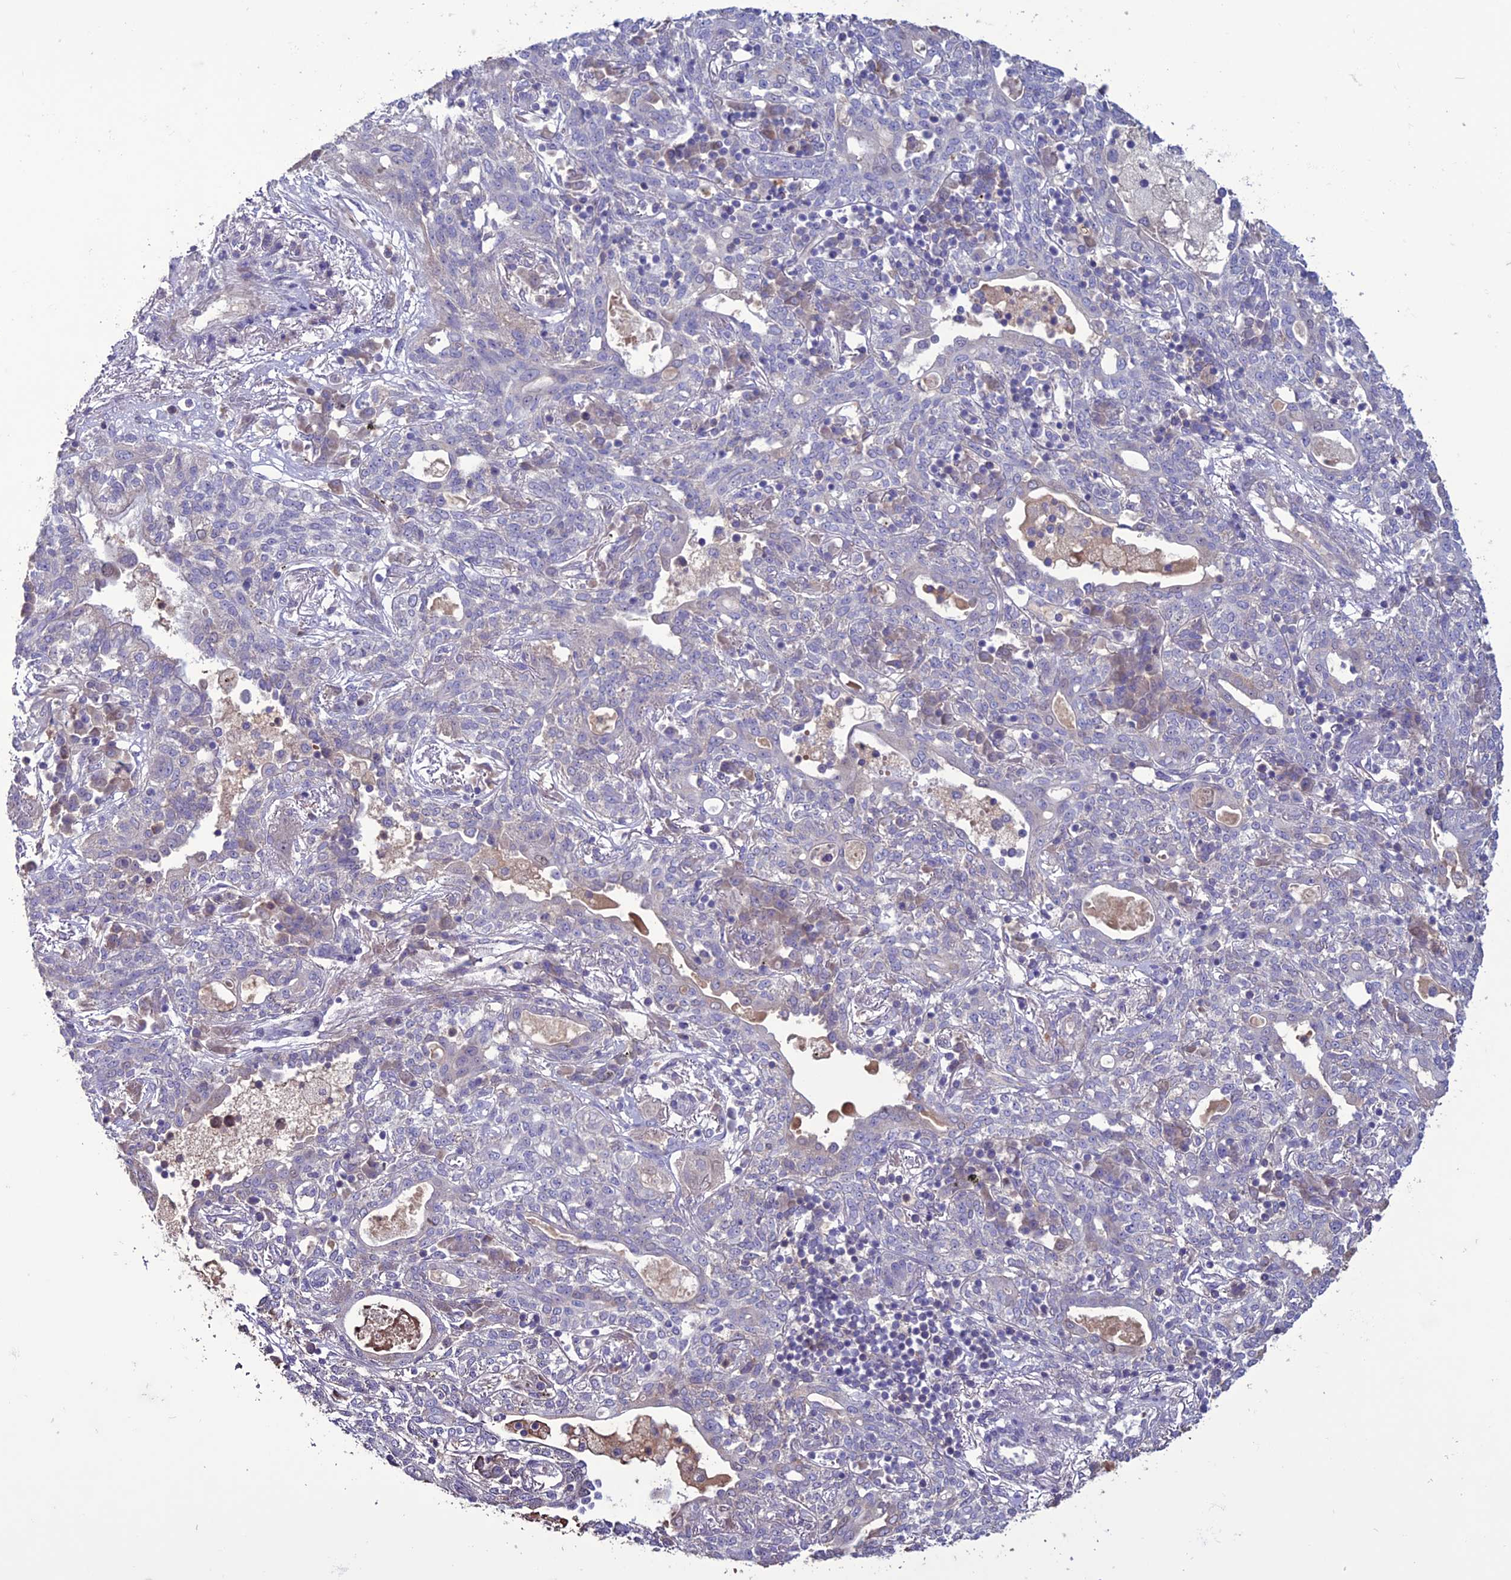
{"staining": {"intensity": "negative", "quantity": "none", "location": "none"}, "tissue": "lung cancer", "cell_type": "Tumor cells", "image_type": "cancer", "snomed": [{"axis": "morphology", "description": "Squamous cell carcinoma, NOS"}, {"axis": "topography", "description": "Lung"}], "caption": "This is an immunohistochemistry (IHC) micrograph of lung cancer (squamous cell carcinoma). There is no staining in tumor cells.", "gene": "C2orf76", "patient": {"sex": "female", "age": 70}}